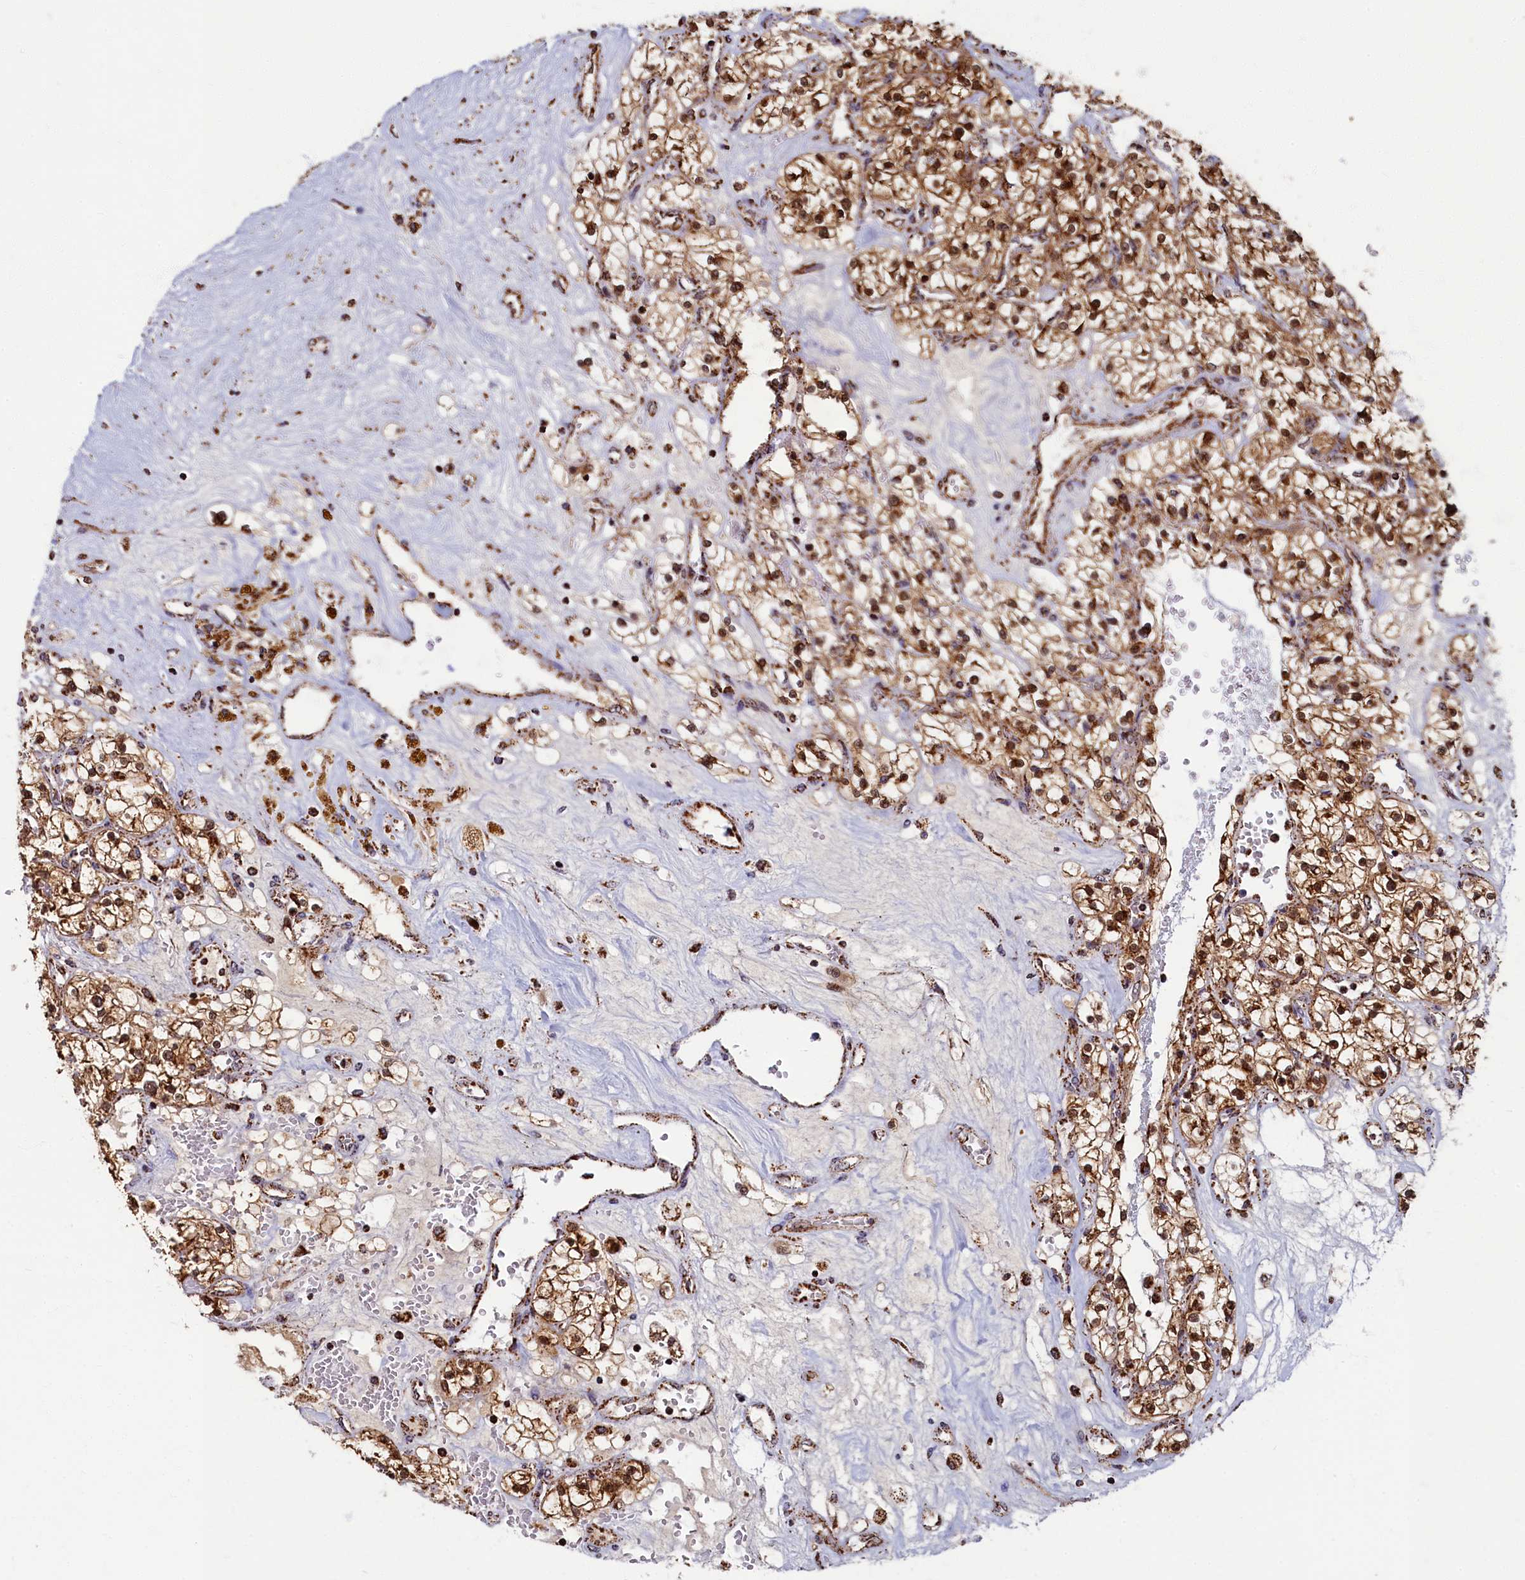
{"staining": {"intensity": "strong", "quantity": ">75%", "location": "cytoplasmic/membranous"}, "tissue": "renal cancer", "cell_type": "Tumor cells", "image_type": "cancer", "snomed": [{"axis": "morphology", "description": "Normal tissue, NOS"}, {"axis": "morphology", "description": "Adenocarcinoma, NOS"}, {"axis": "topography", "description": "Kidney"}], "caption": "This photomicrograph displays IHC staining of human renal cancer (adenocarcinoma), with high strong cytoplasmic/membranous staining in about >75% of tumor cells.", "gene": "SPR", "patient": {"sex": "male", "age": 68}}